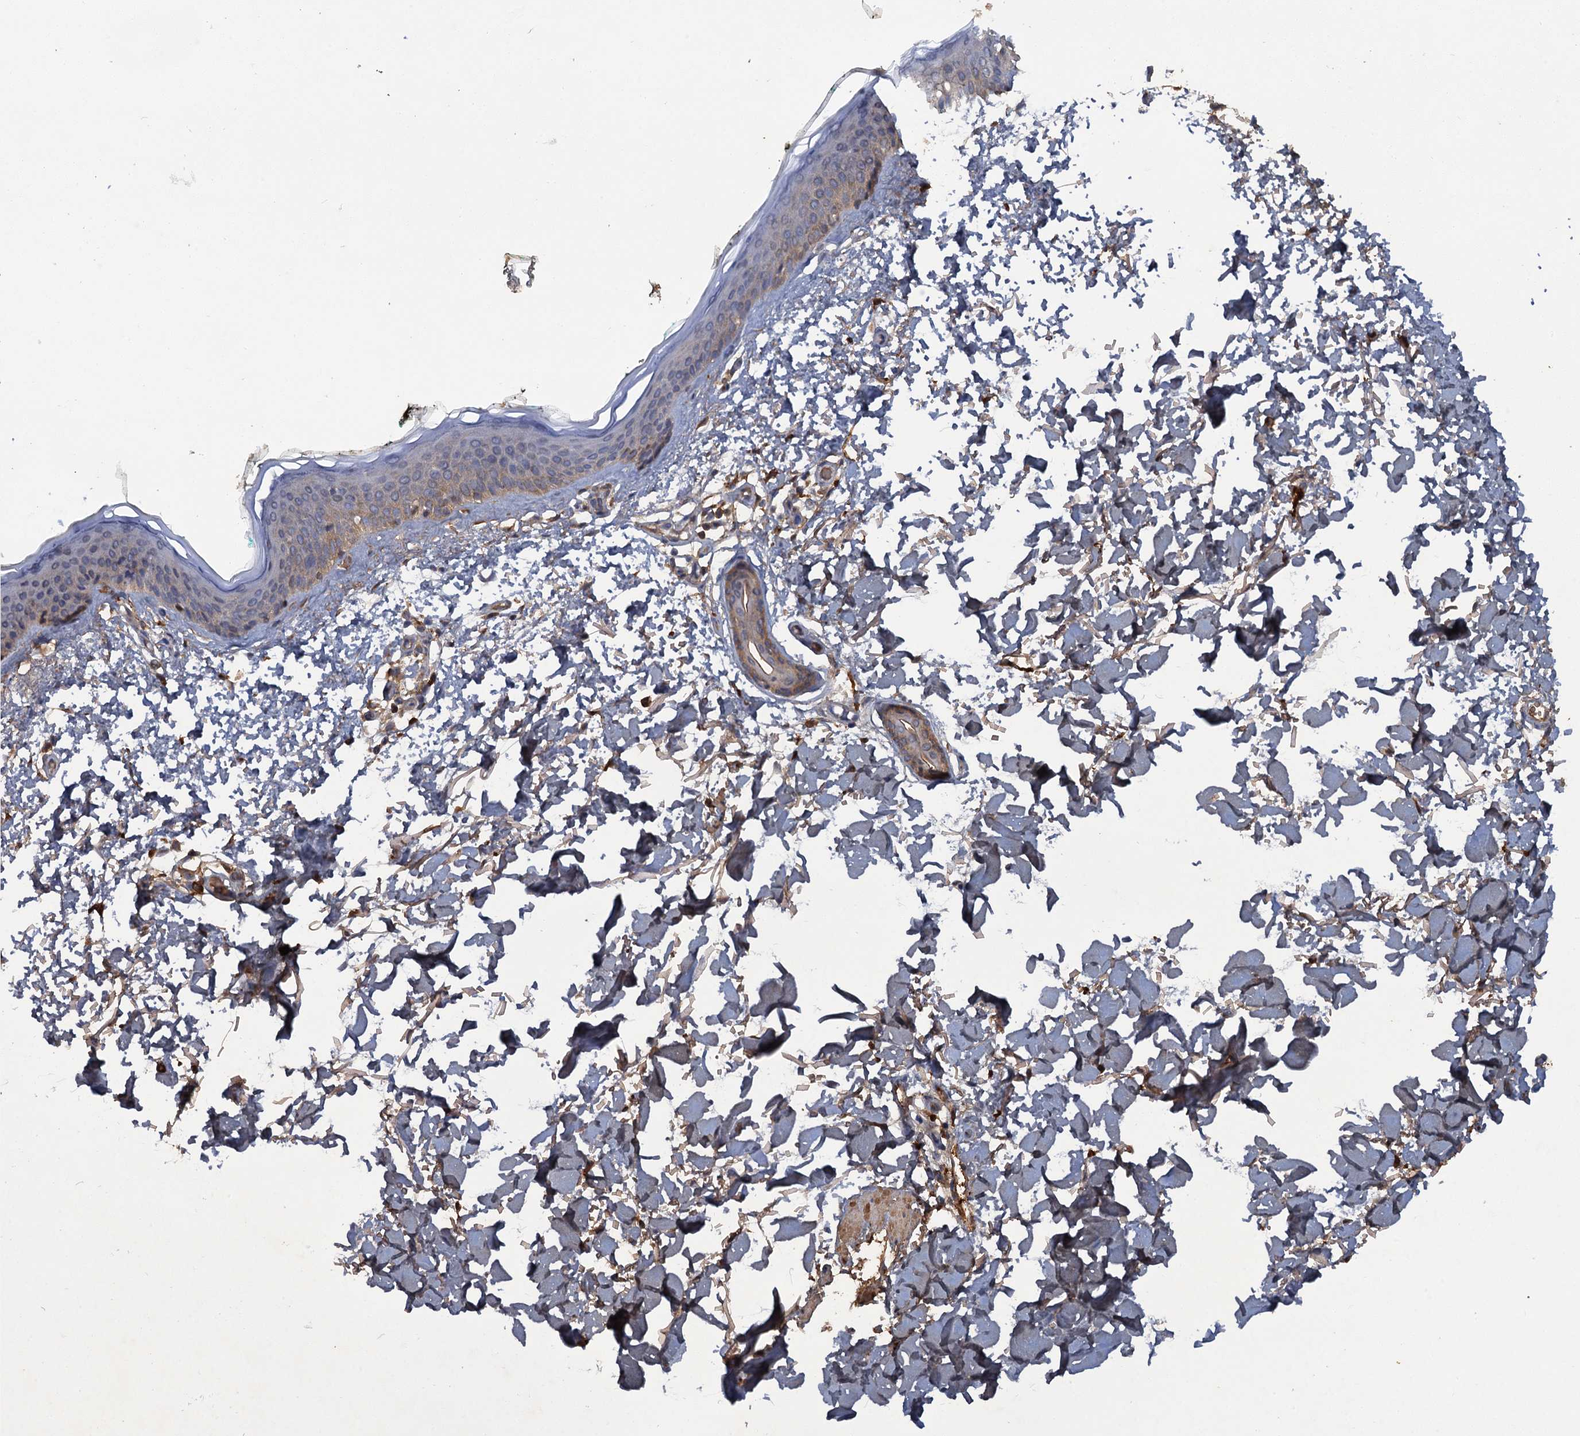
{"staining": {"intensity": "moderate", "quantity": ">75%", "location": "cytoplasmic/membranous"}, "tissue": "skin", "cell_type": "Fibroblasts", "image_type": "normal", "snomed": [{"axis": "morphology", "description": "Normal tissue, NOS"}, {"axis": "topography", "description": "Skin"}], "caption": "Immunohistochemistry (IHC) (DAB) staining of normal human skin displays moderate cytoplasmic/membranous protein expression in about >75% of fibroblasts.", "gene": "HAPLN3", "patient": {"sex": "male", "age": 62}}